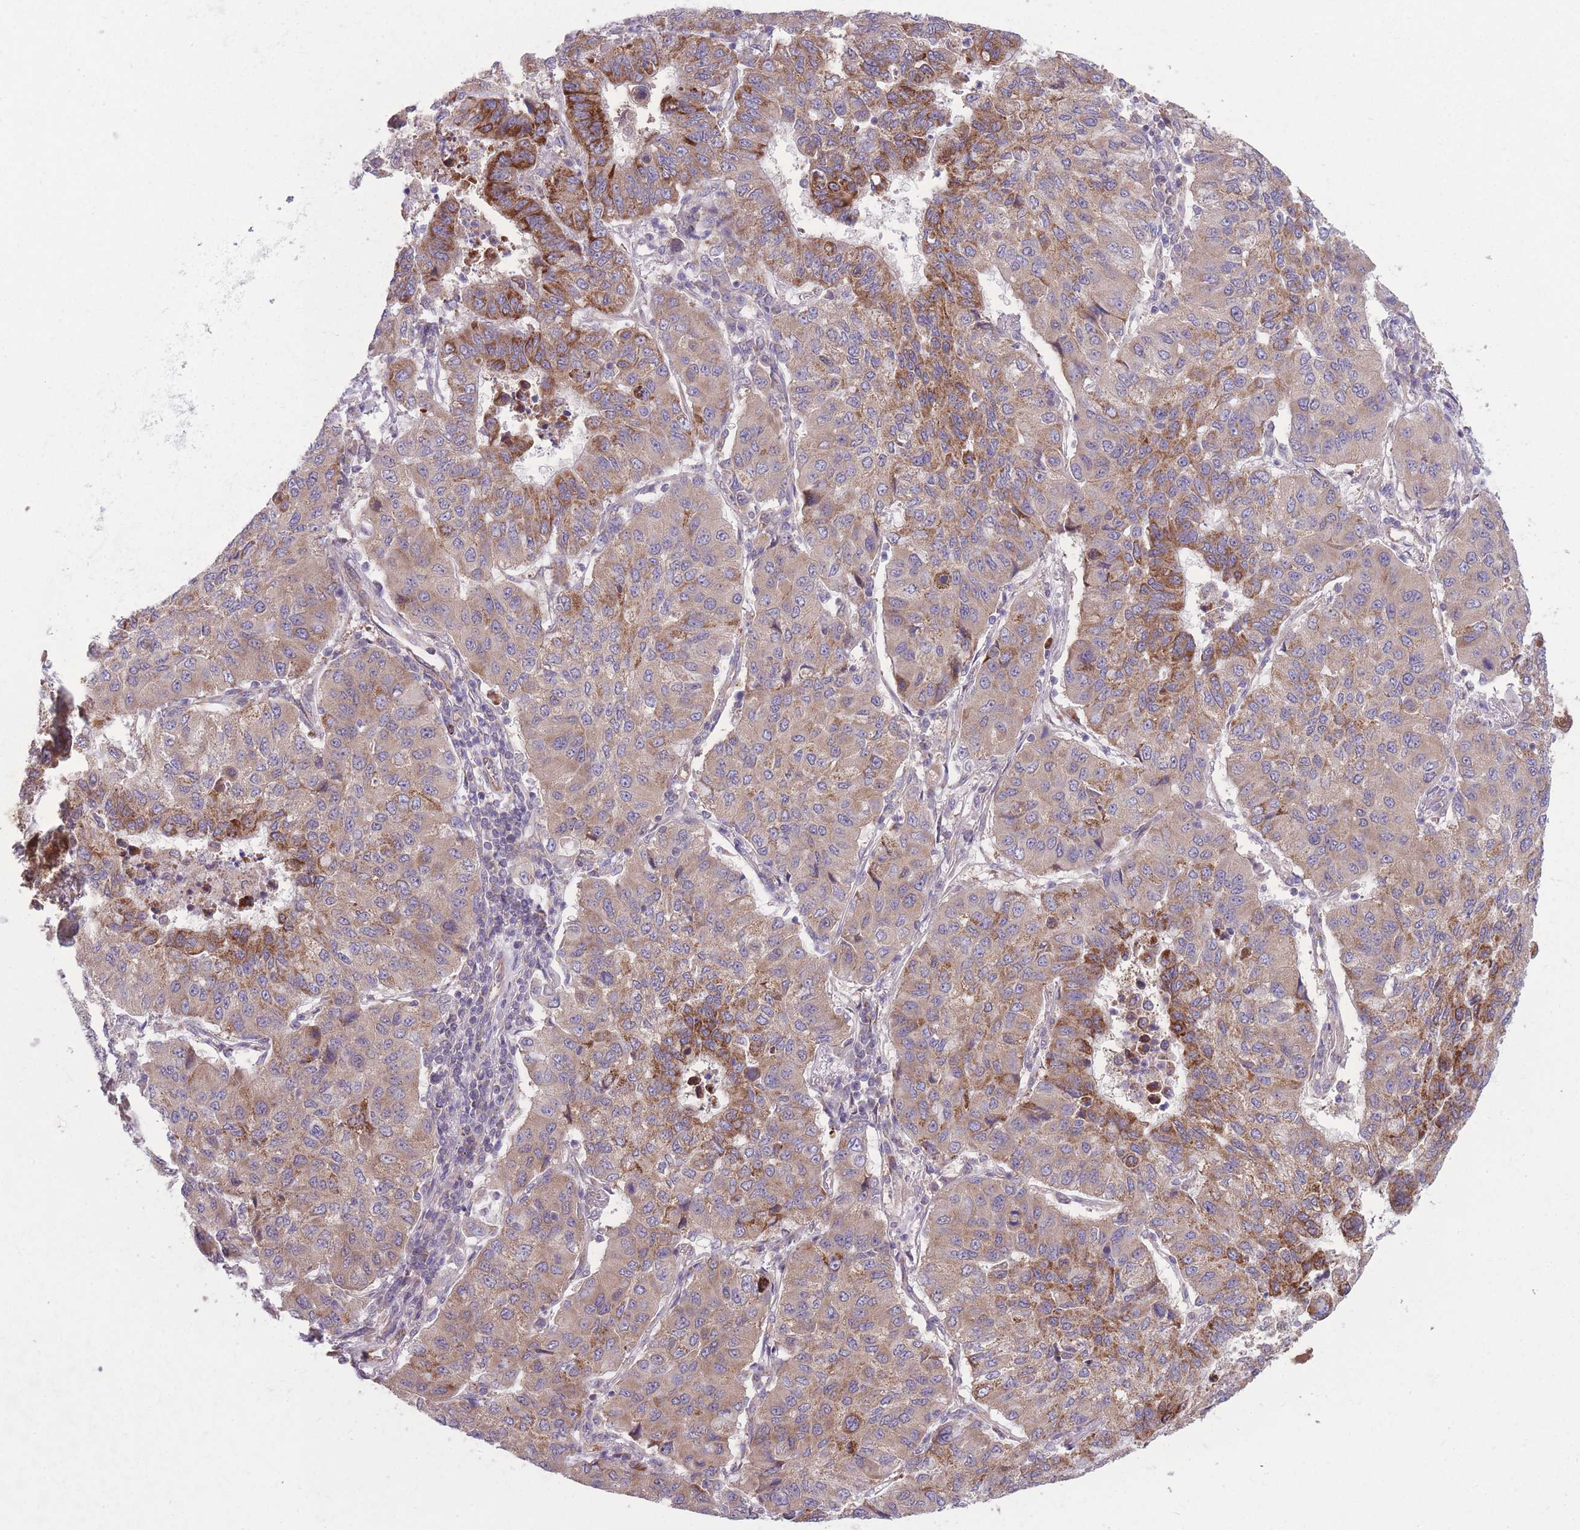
{"staining": {"intensity": "moderate", "quantity": ">75%", "location": "cytoplasmic/membranous"}, "tissue": "lung cancer", "cell_type": "Tumor cells", "image_type": "cancer", "snomed": [{"axis": "morphology", "description": "Squamous cell carcinoma, NOS"}, {"axis": "topography", "description": "Lung"}], "caption": "Squamous cell carcinoma (lung) stained with immunohistochemistry (IHC) displays moderate cytoplasmic/membranous positivity in approximately >75% of tumor cells.", "gene": "CCT6B", "patient": {"sex": "male", "age": 74}}